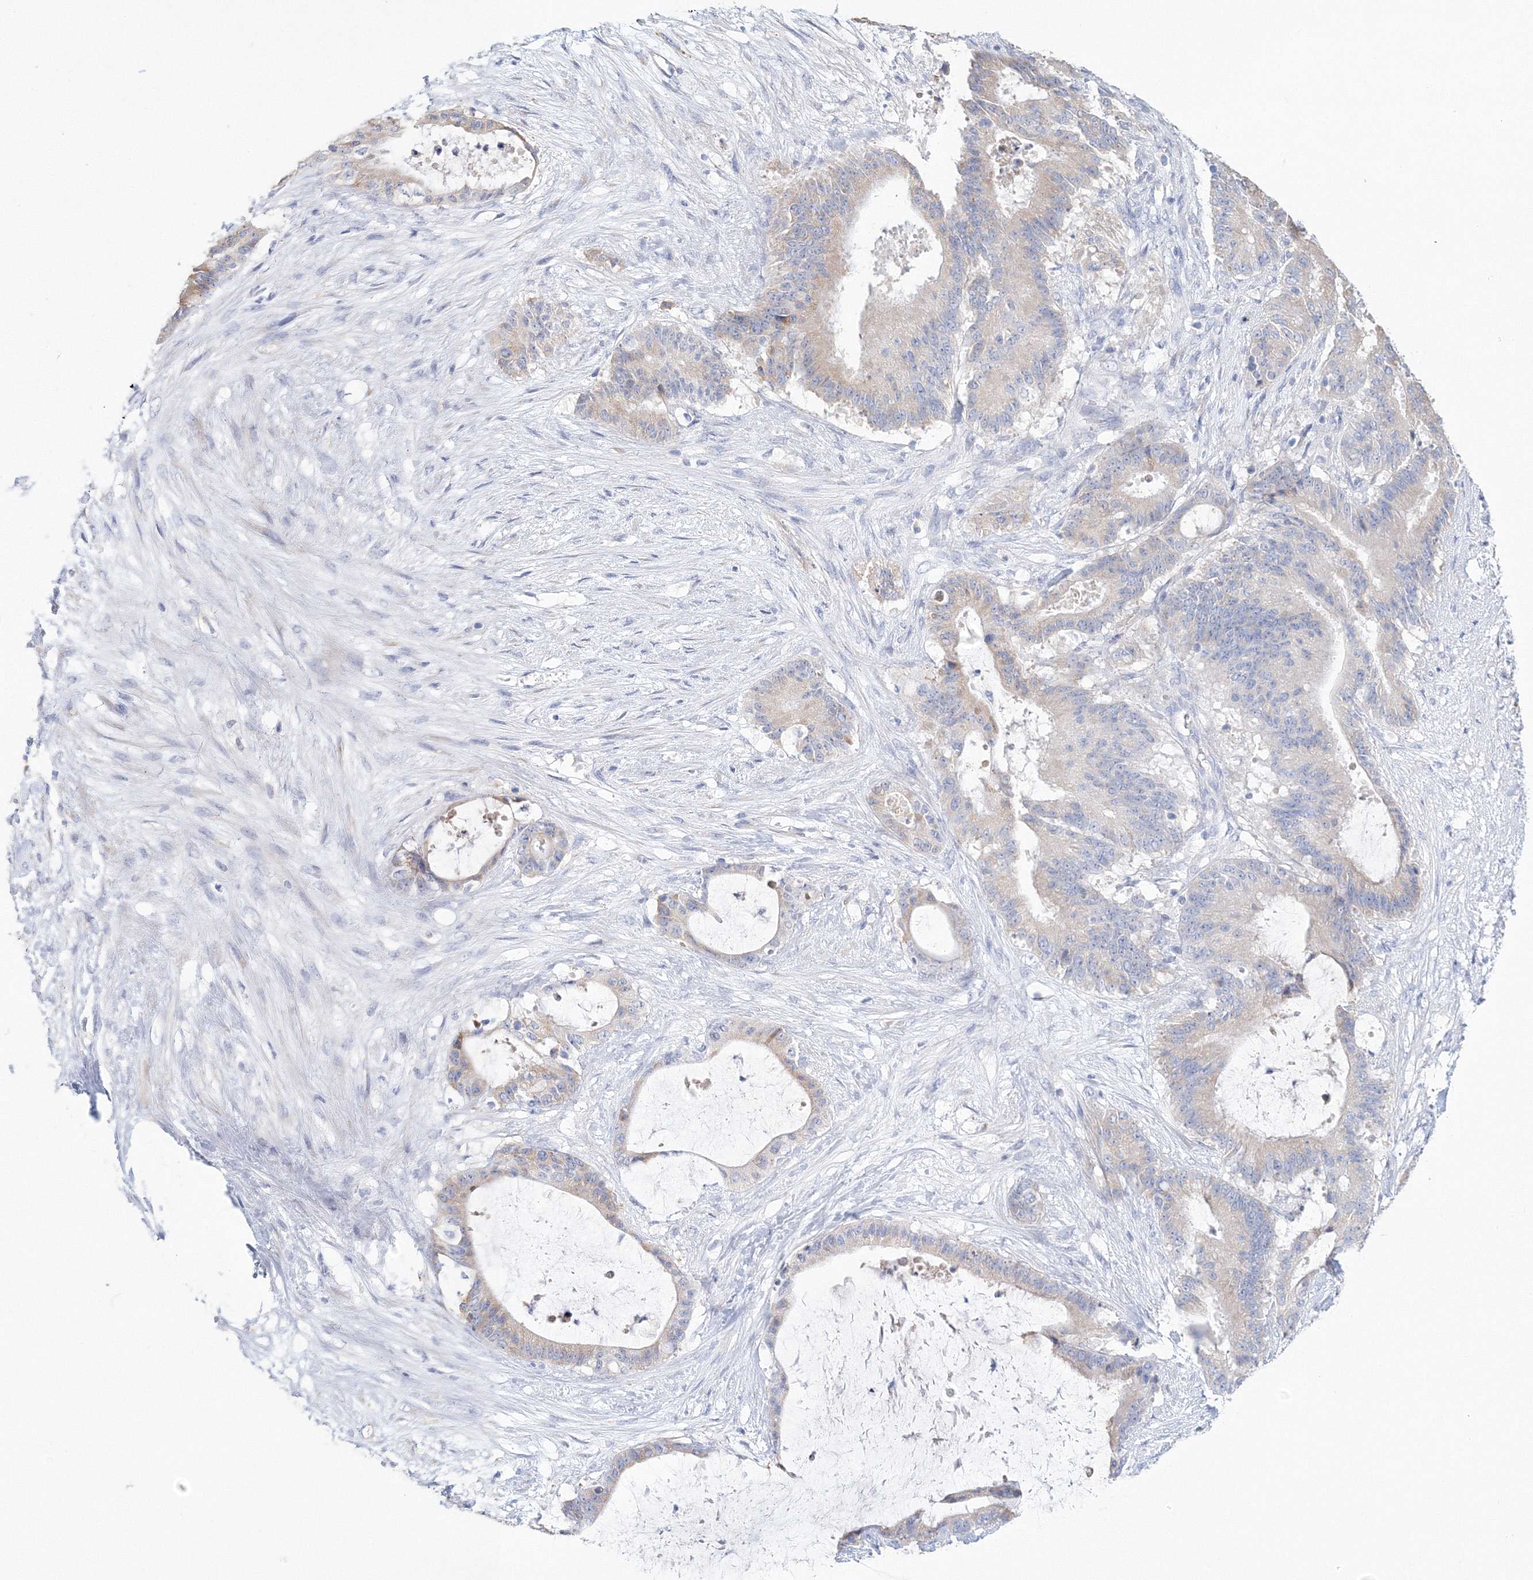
{"staining": {"intensity": "weak", "quantity": ">75%", "location": "cytoplasmic/membranous"}, "tissue": "liver cancer", "cell_type": "Tumor cells", "image_type": "cancer", "snomed": [{"axis": "morphology", "description": "Normal tissue, NOS"}, {"axis": "morphology", "description": "Cholangiocarcinoma"}, {"axis": "topography", "description": "Liver"}, {"axis": "topography", "description": "Peripheral nerve tissue"}], "caption": "IHC staining of liver cholangiocarcinoma, which demonstrates low levels of weak cytoplasmic/membranous positivity in approximately >75% of tumor cells indicating weak cytoplasmic/membranous protein staining. The staining was performed using DAB (brown) for protein detection and nuclei were counterstained in hematoxylin (blue).", "gene": "VSIG1", "patient": {"sex": "female", "age": 73}}